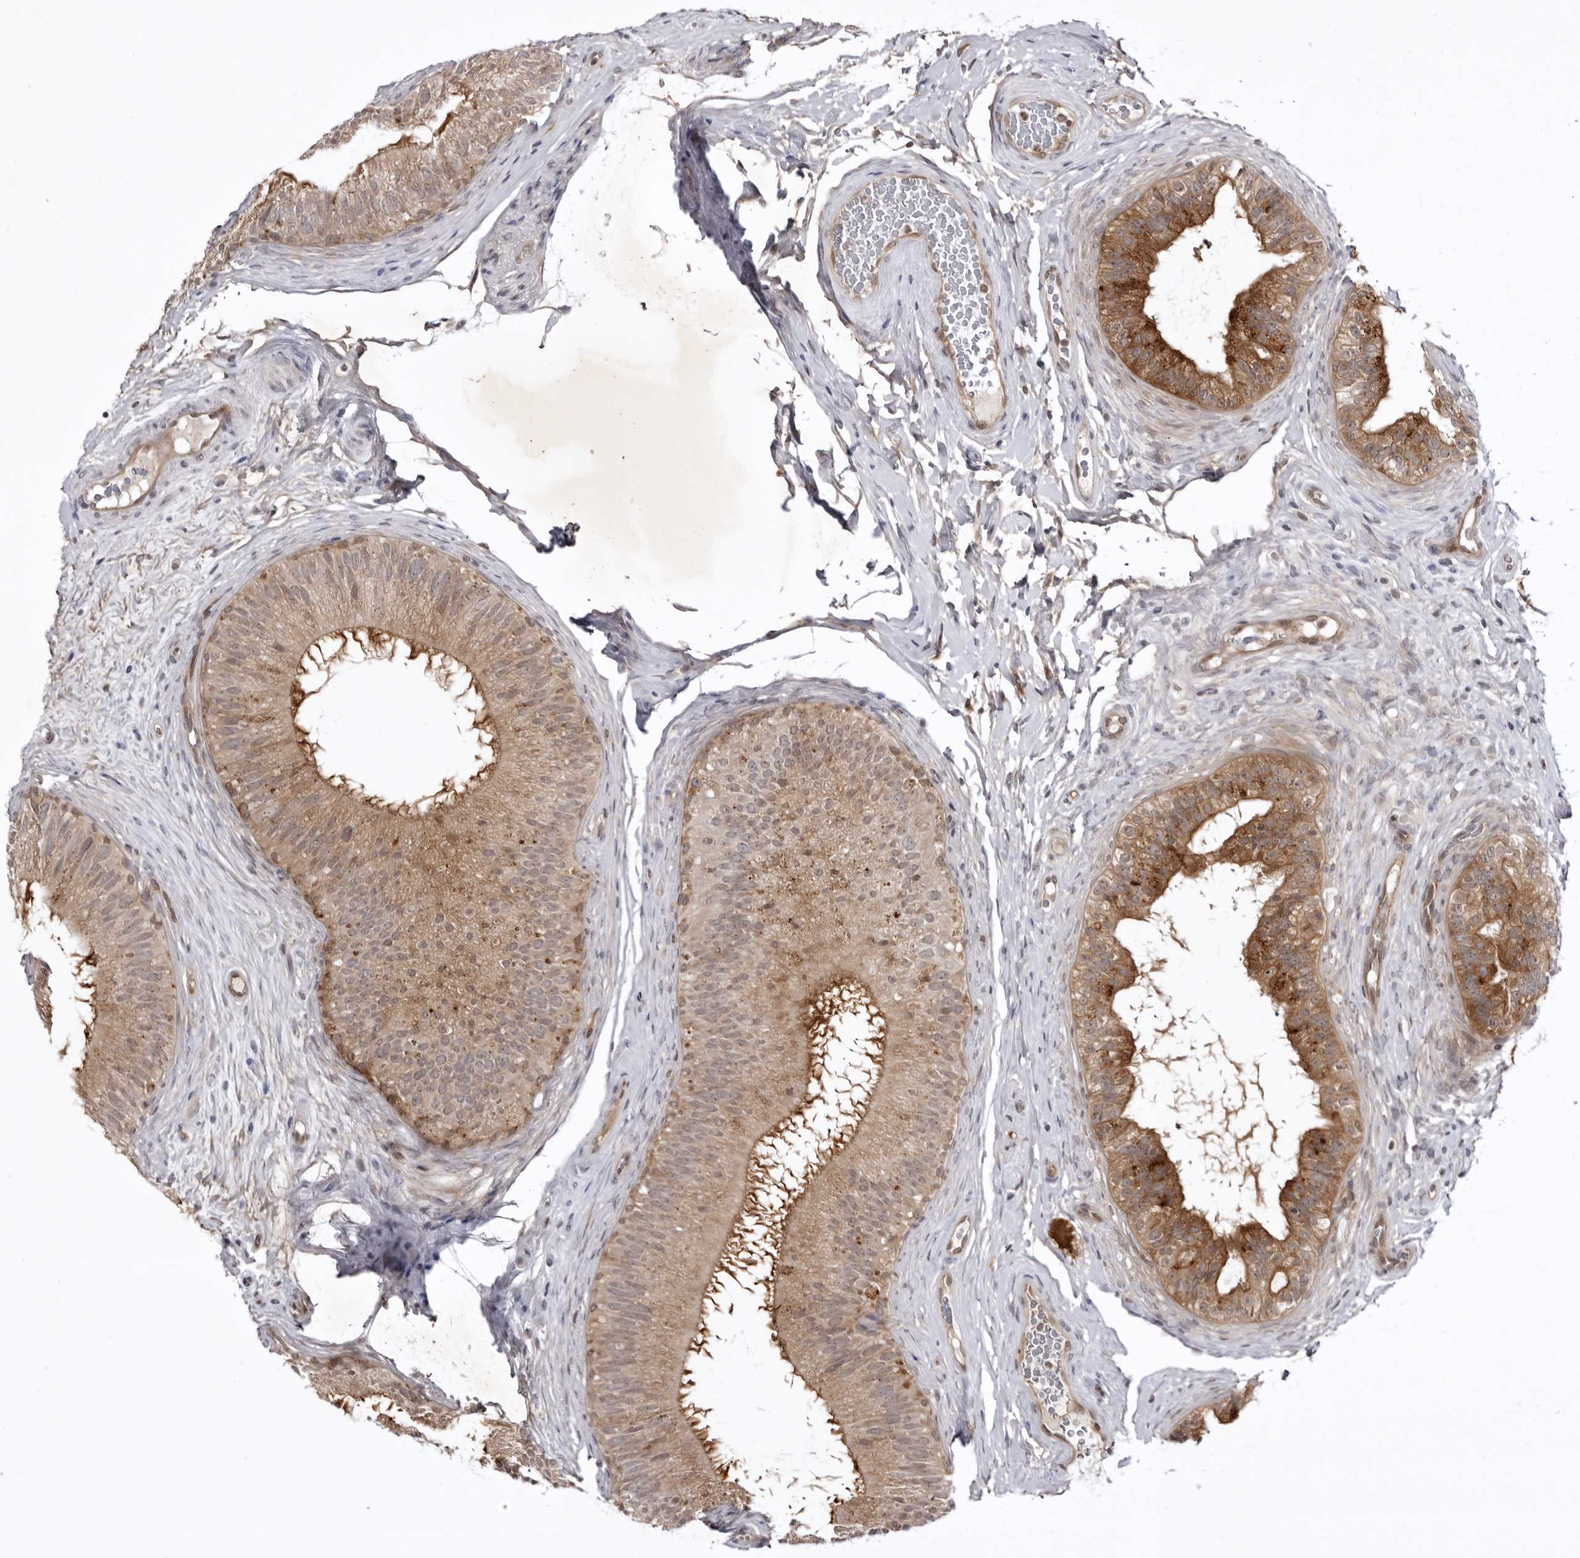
{"staining": {"intensity": "moderate", "quantity": ">75%", "location": "cytoplasmic/membranous"}, "tissue": "epididymis", "cell_type": "Glandular cells", "image_type": "normal", "snomed": [{"axis": "morphology", "description": "Normal tissue, NOS"}, {"axis": "topography", "description": "Epididymis"}], "caption": "Unremarkable epididymis reveals moderate cytoplasmic/membranous expression in about >75% of glandular cells, visualized by immunohistochemistry. (Stains: DAB in brown, nuclei in blue, Microscopy: brightfield microscopy at high magnification).", "gene": "USP43", "patient": {"sex": "male", "age": 45}}